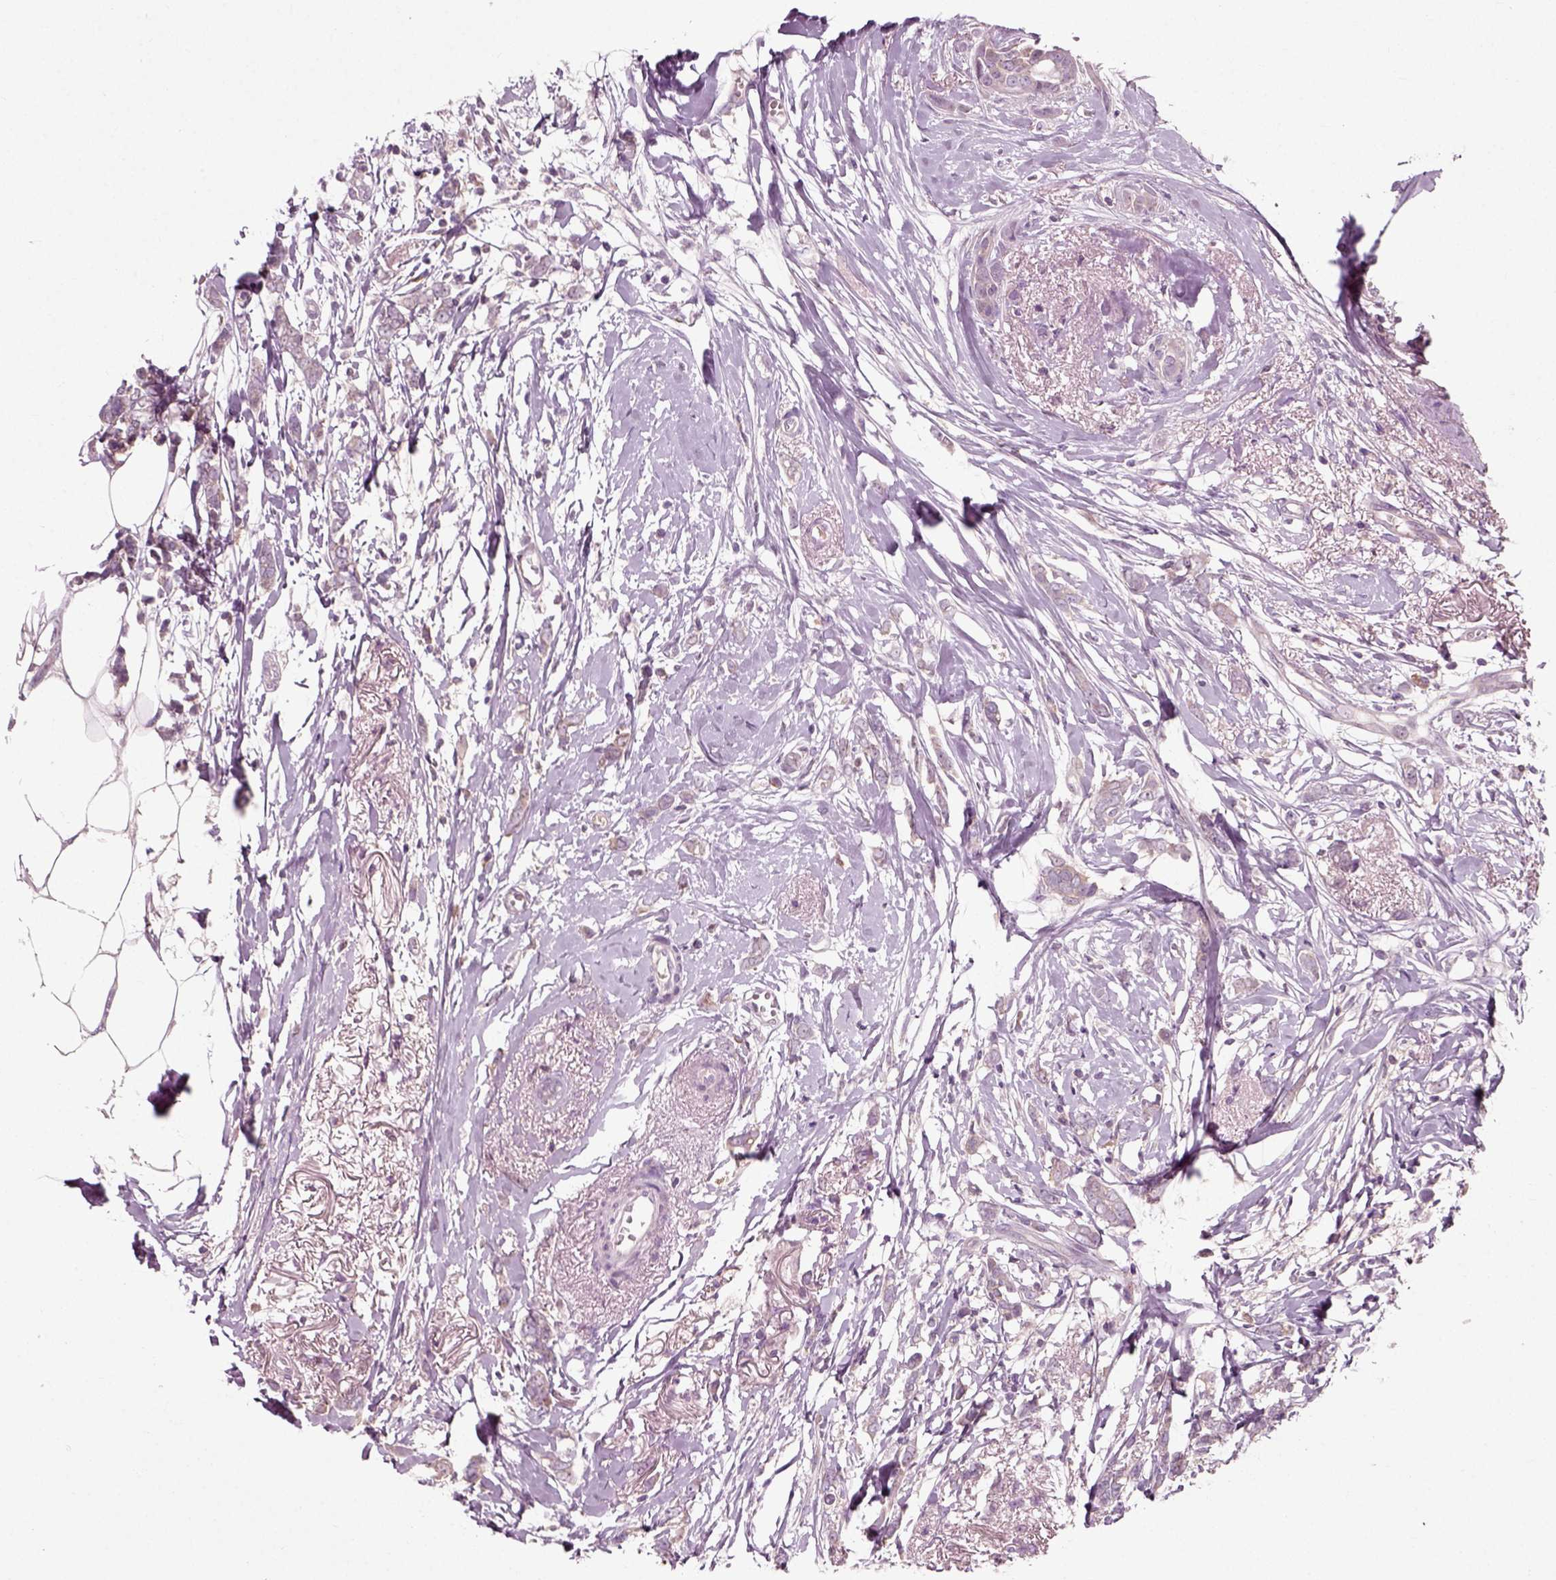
{"staining": {"intensity": "negative", "quantity": "none", "location": "none"}, "tissue": "breast cancer", "cell_type": "Tumor cells", "image_type": "cancer", "snomed": [{"axis": "morphology", "description": "Duct carcinoma"}, {"axis": "topography", "description": "Breast"}], "caption": "The immunohistochemistry histopathology image has no significant expression in tumor cells of breast intraductal carcinoma tissue. (Stains: DAB immunohistochemistry with hematoxylin counter stain, Microscopy: brightfield microscopy at high magnification).", "gene": "RND2", "patient": {"sex": "female", "age": 40}}